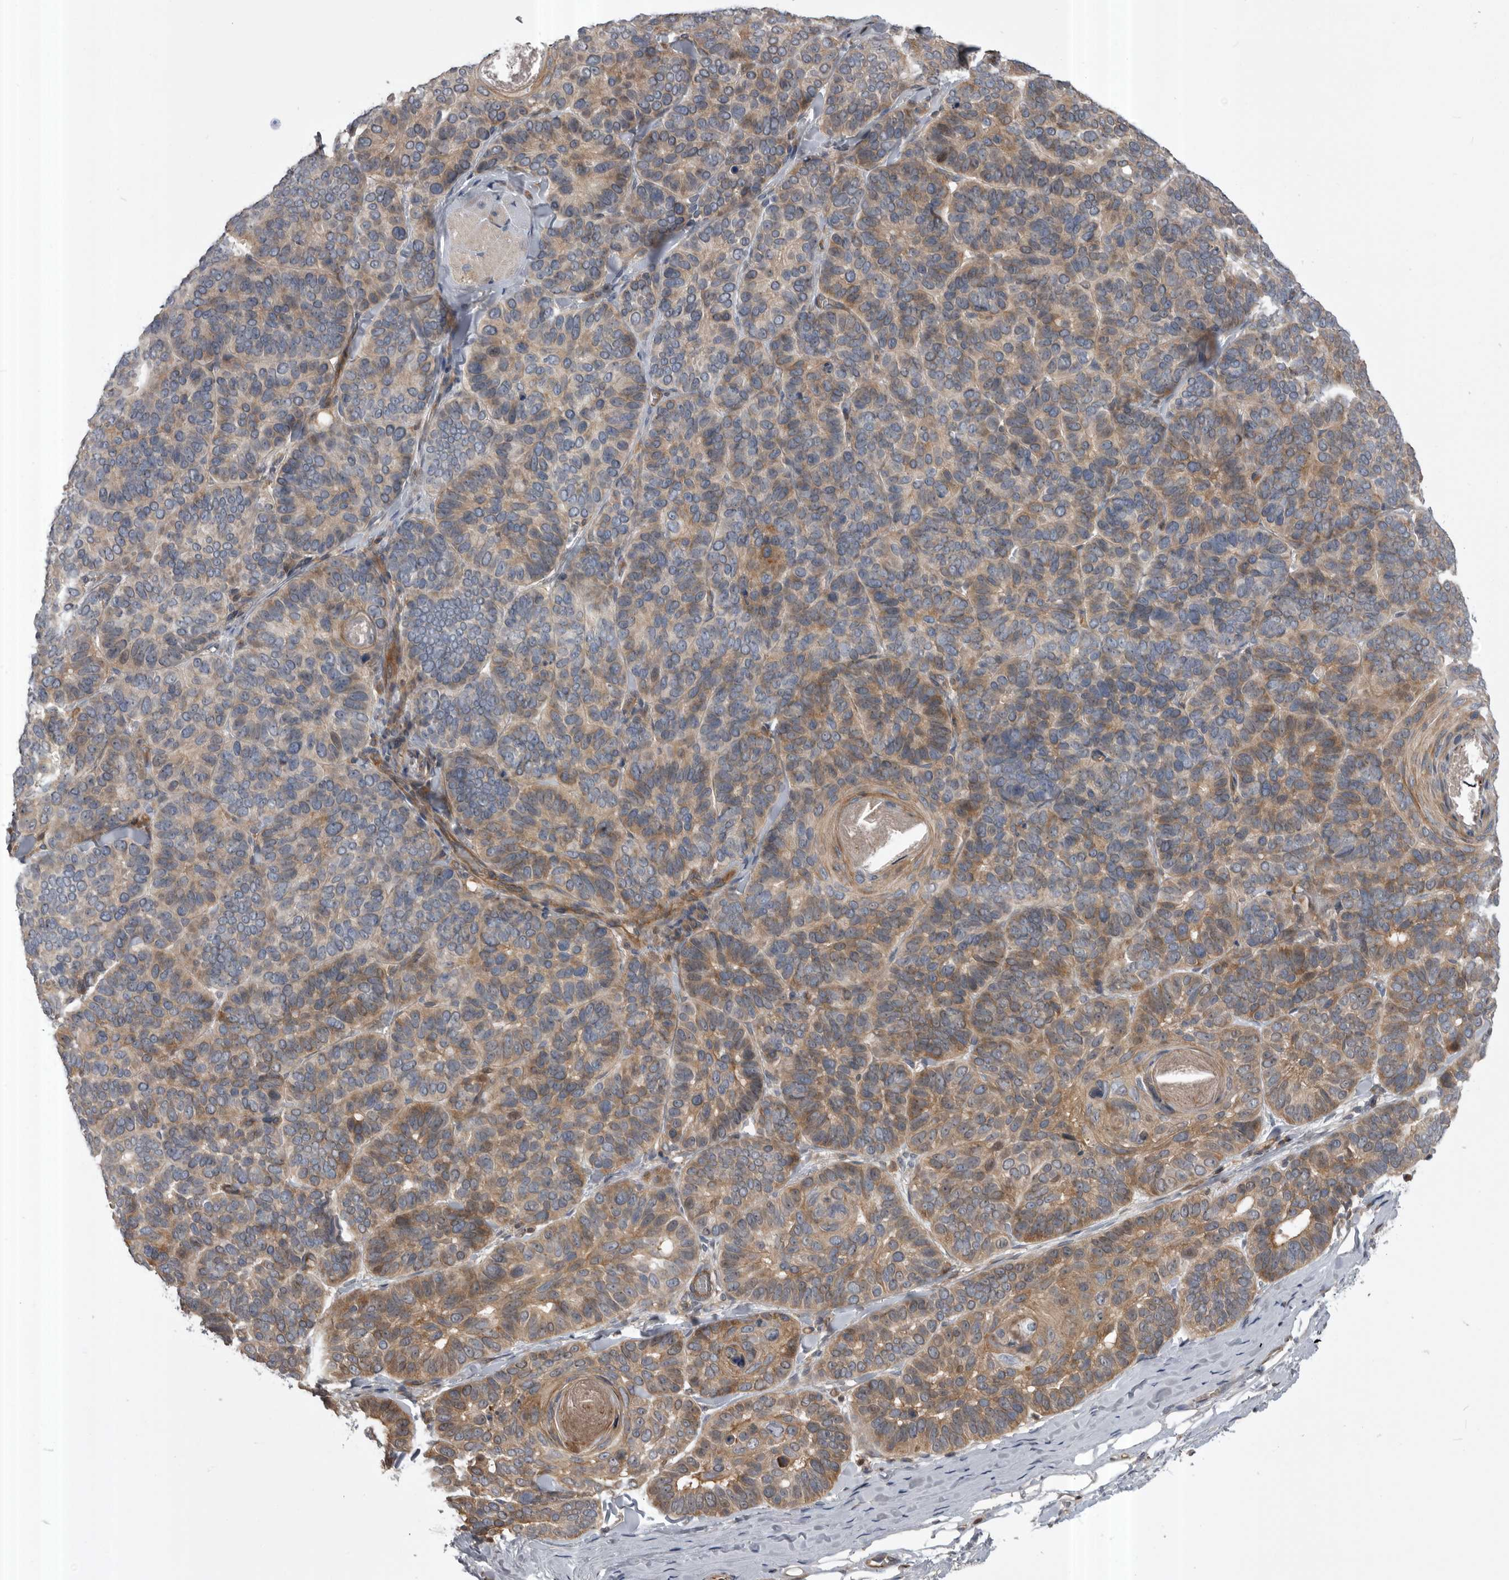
{"staining": {"intensity": "weak", "quantity": "25%-75%", "location": "cytoplasmic/membranous"}, "tissue": "skin cancer", "cell_type": "Tumor cells", "image_type": "cancer", "snomed": [{"axis": "morphology", "description": "Basal cell carcinoma"}, {"axis": "topography", "description": "Skin"}], "caption": "Protein expression analysis of human skin cancer (basal cell carcinoma) reveals weak cytoplasmic/membranous expression in approximately 25%-75% of tumor cells.", "gene": "RAB3GAP2", "patient": {"sex": "male", "age": 62}}